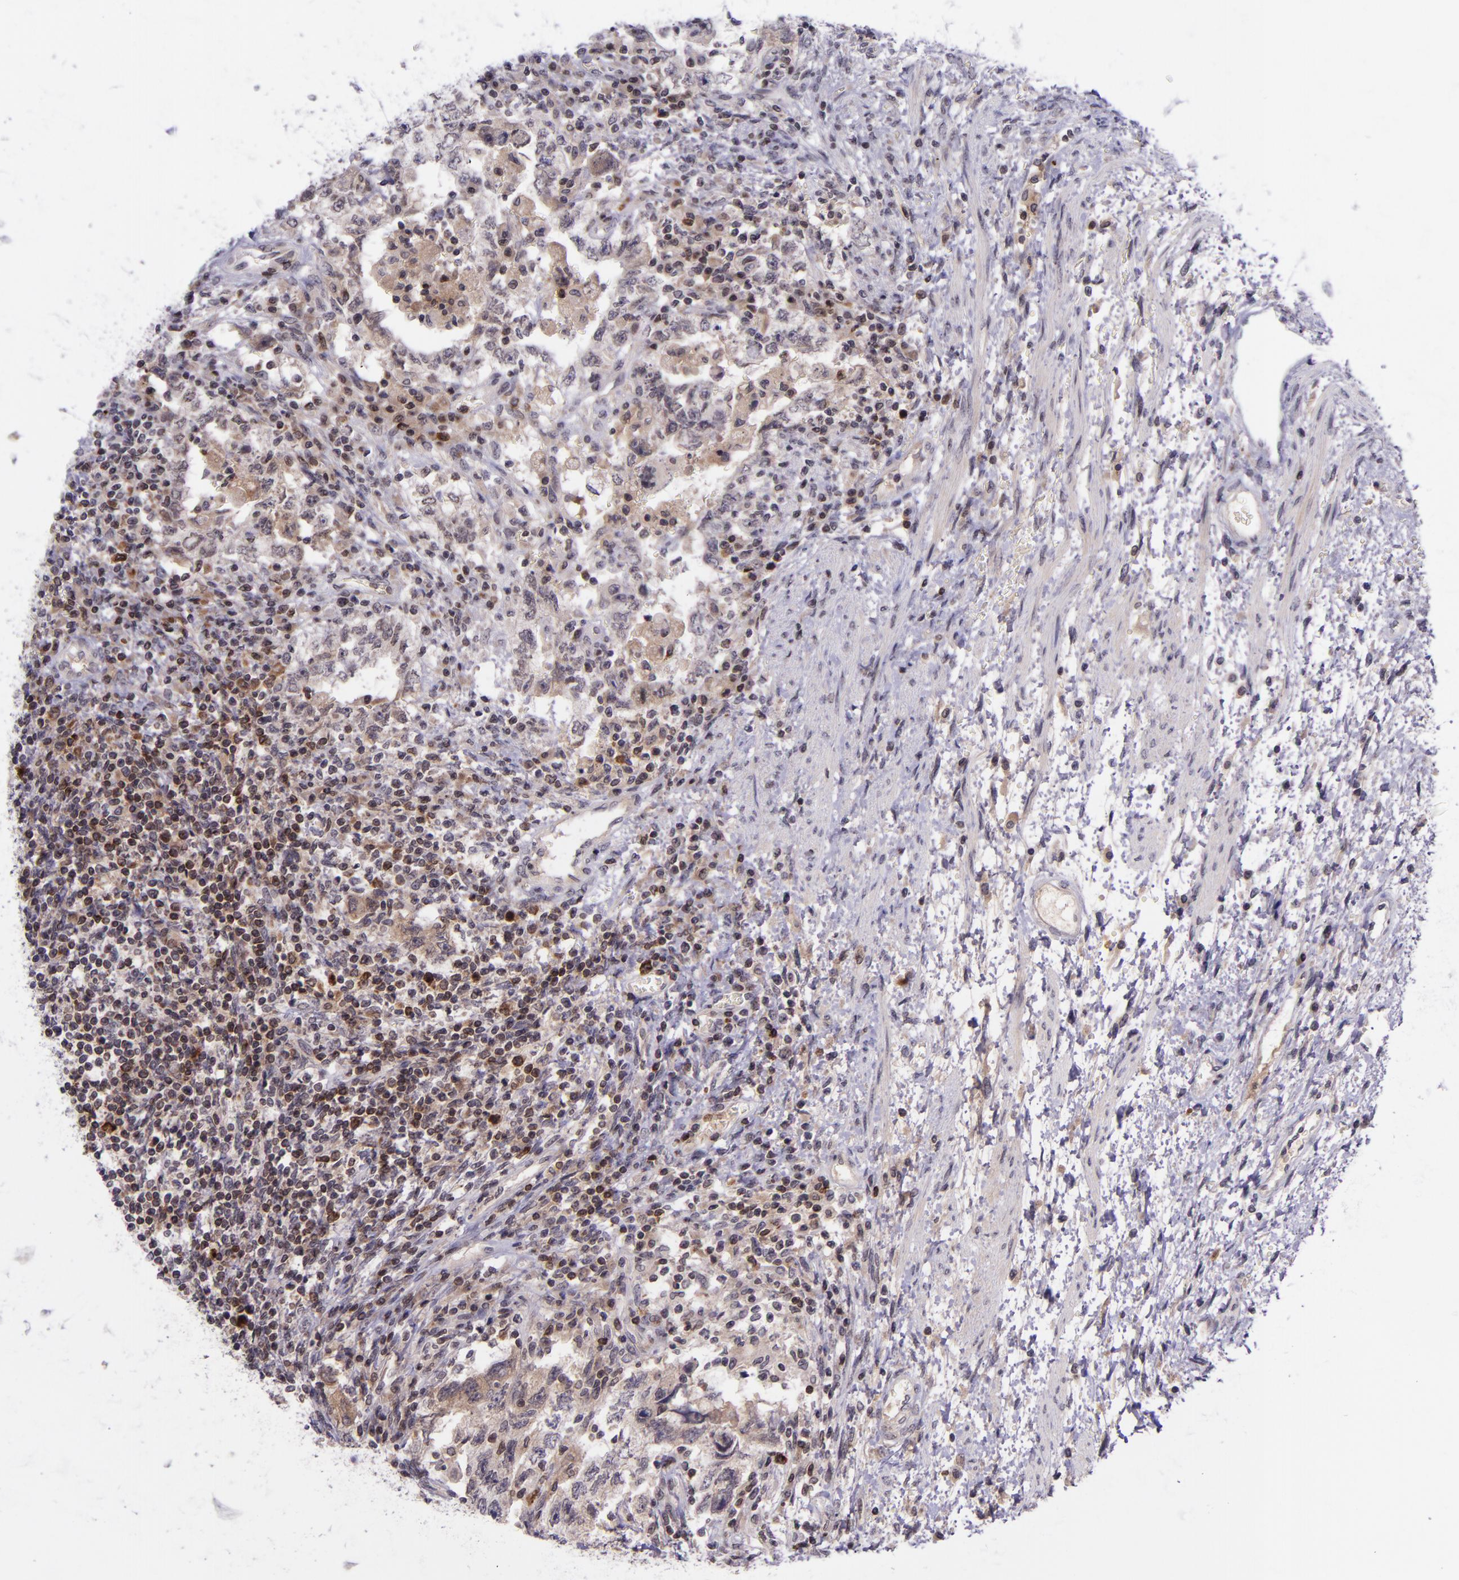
{"staining": {"intensity": "weak", "quantity": "25%-75%", "location": "cytoplasmic/membranous"}, "tissue": "testis cancer", "cell_type": "Tumor cells", "image_type": "cancer", "snomed": [{"axis": "morphology", "description": "Carcinoma, Embryonal, NOS"}, {"axis": "topography", "description": "Testis"}], "caption": "Testis cancer (embryonal carcinoma) stained with DAB (3,3'-diaminobenzidine) immunohistochemistry (IHC) demonstrates low levels of weak cytoplasmic/membranous staining in approximately 25%-75% of tumor cells.", "gene": "SELL", "patient": {"sex": "male", "age": 26}}